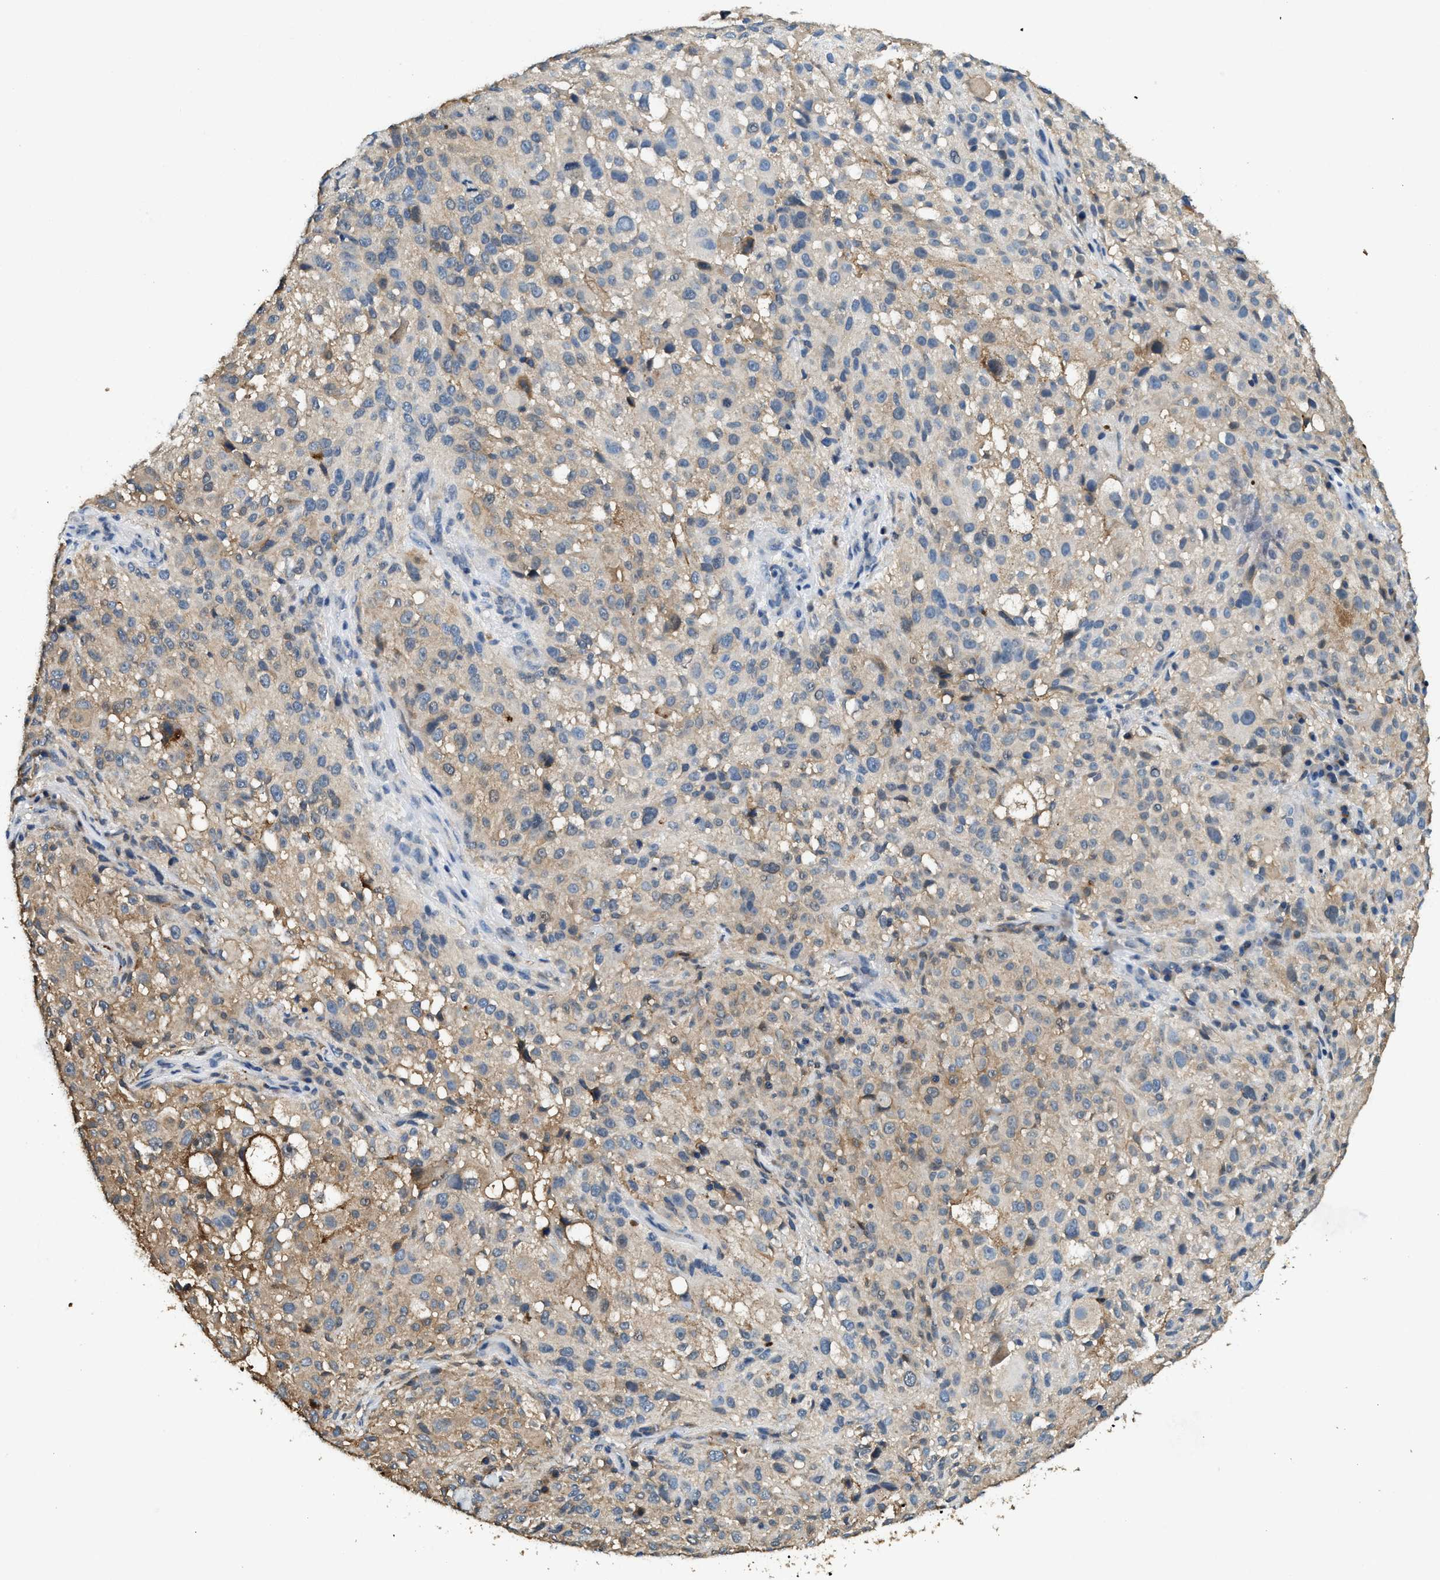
{"staining": {"intensity": "weak", "quantity": "25%-75%", "location": "cytoplasmic/membranous"}, "tissue": "melanoma", "cell_type": "Tumor cells", "image_type": "cancer", "snomed": [{"axis": "morphology", "description": "Necrosis, NOS"}, {"axis": "morphology", "description": "Malignant melanoma, NOS"}, {"axis": "topography", "description": "Skin"}], "caption": "Tumor cells reveal low levels of weak cytoplasmic/membranous expression in about 25%-75% of cells in malignant melanoma.", "gene": "ANXA3", "patient": {"sex": "female", "age": 87}}